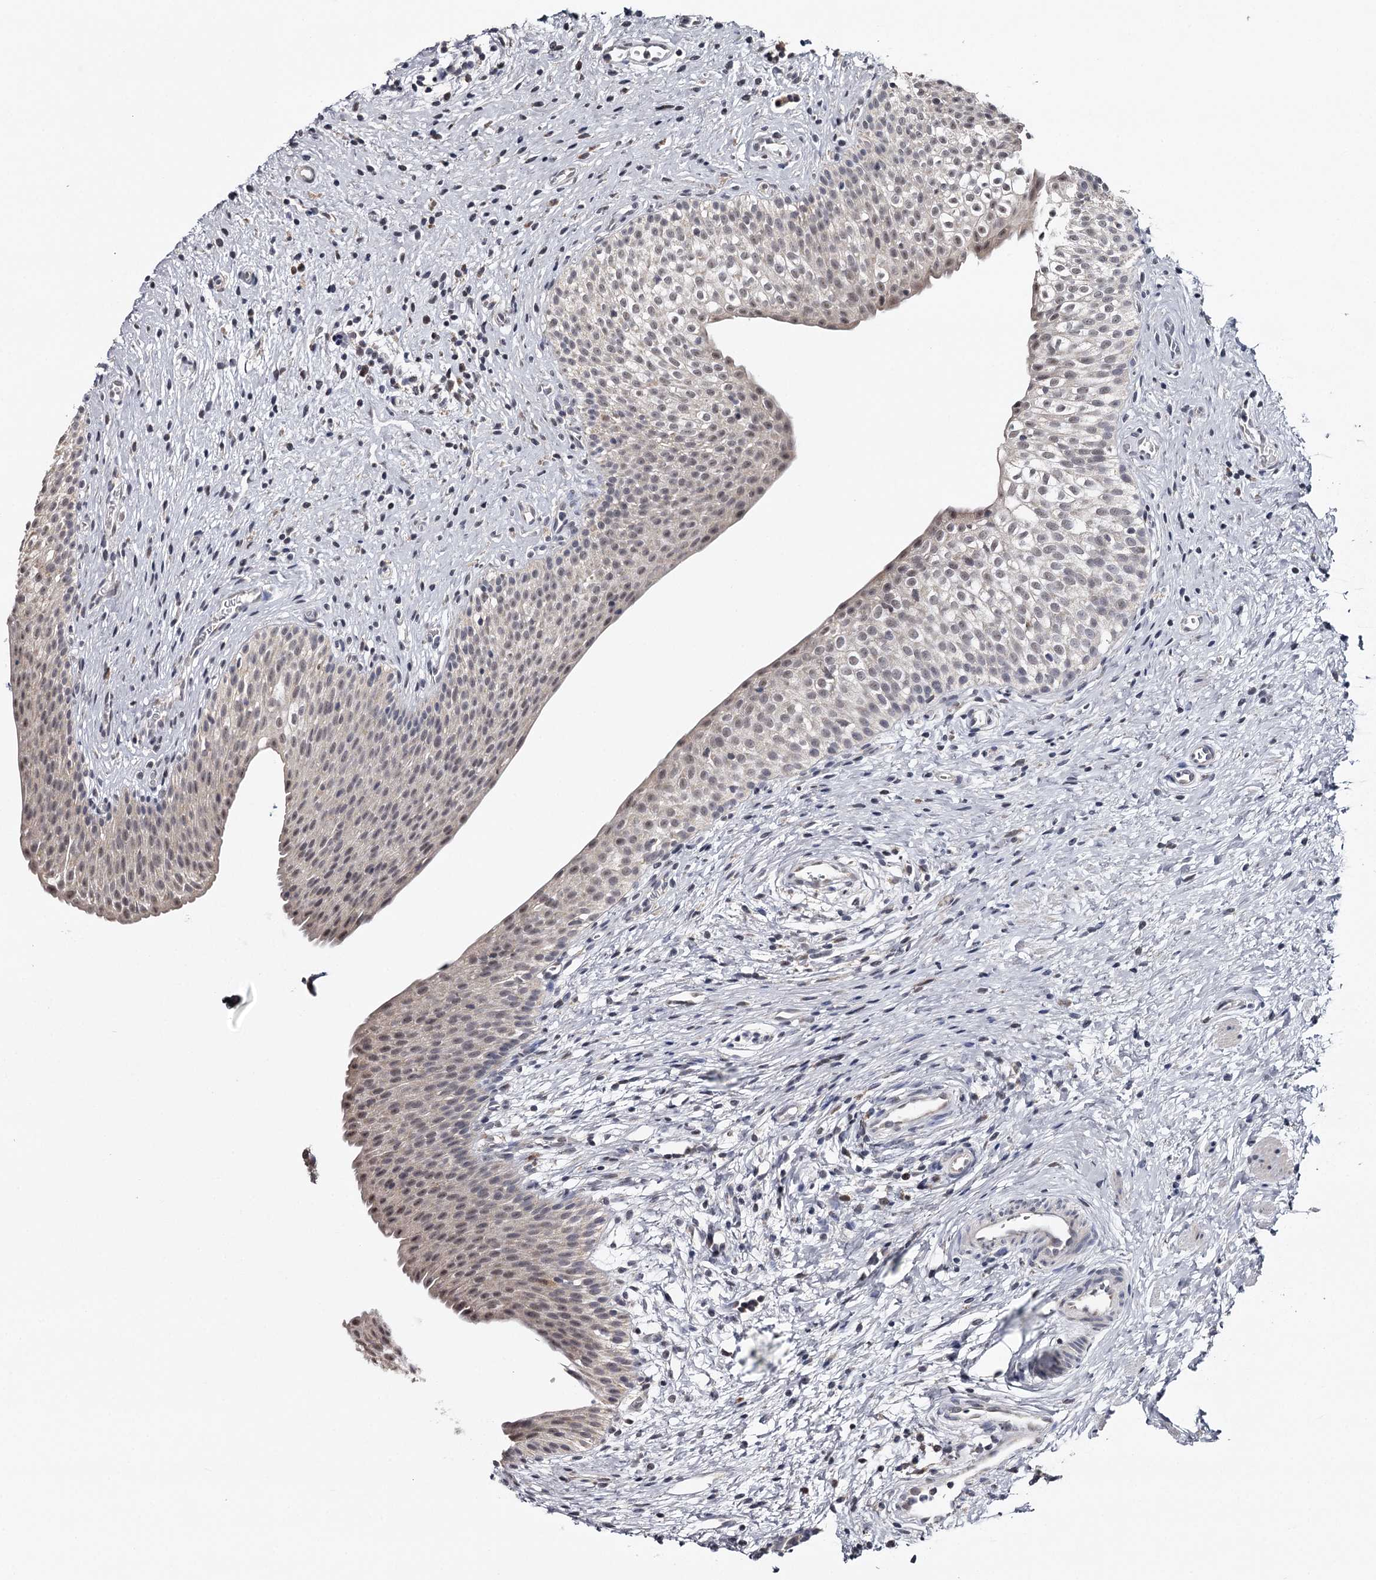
{"staining": {"intensity": "moderate", "quantity": "25%-75%", "location": "cytoplasmic/membranous,nuclear"}, "tissue": "urinary bladder", "cell_type": "Urothelial cells", "image_type": "normal", "snomed": [{"axis": "morphology", "description": "Normal tissue, NOS"}, {"axis": "topography", "description": "Urinary bladder"}], "caption": "Human urinary bladder stained with a brown dye shows moderate cytoplasmic/membranous,nuclear positive expression in about 25%-75% of urothelial cells.", "gene": "GTSF1", "patient": {"sex": "male", "age": 1}}